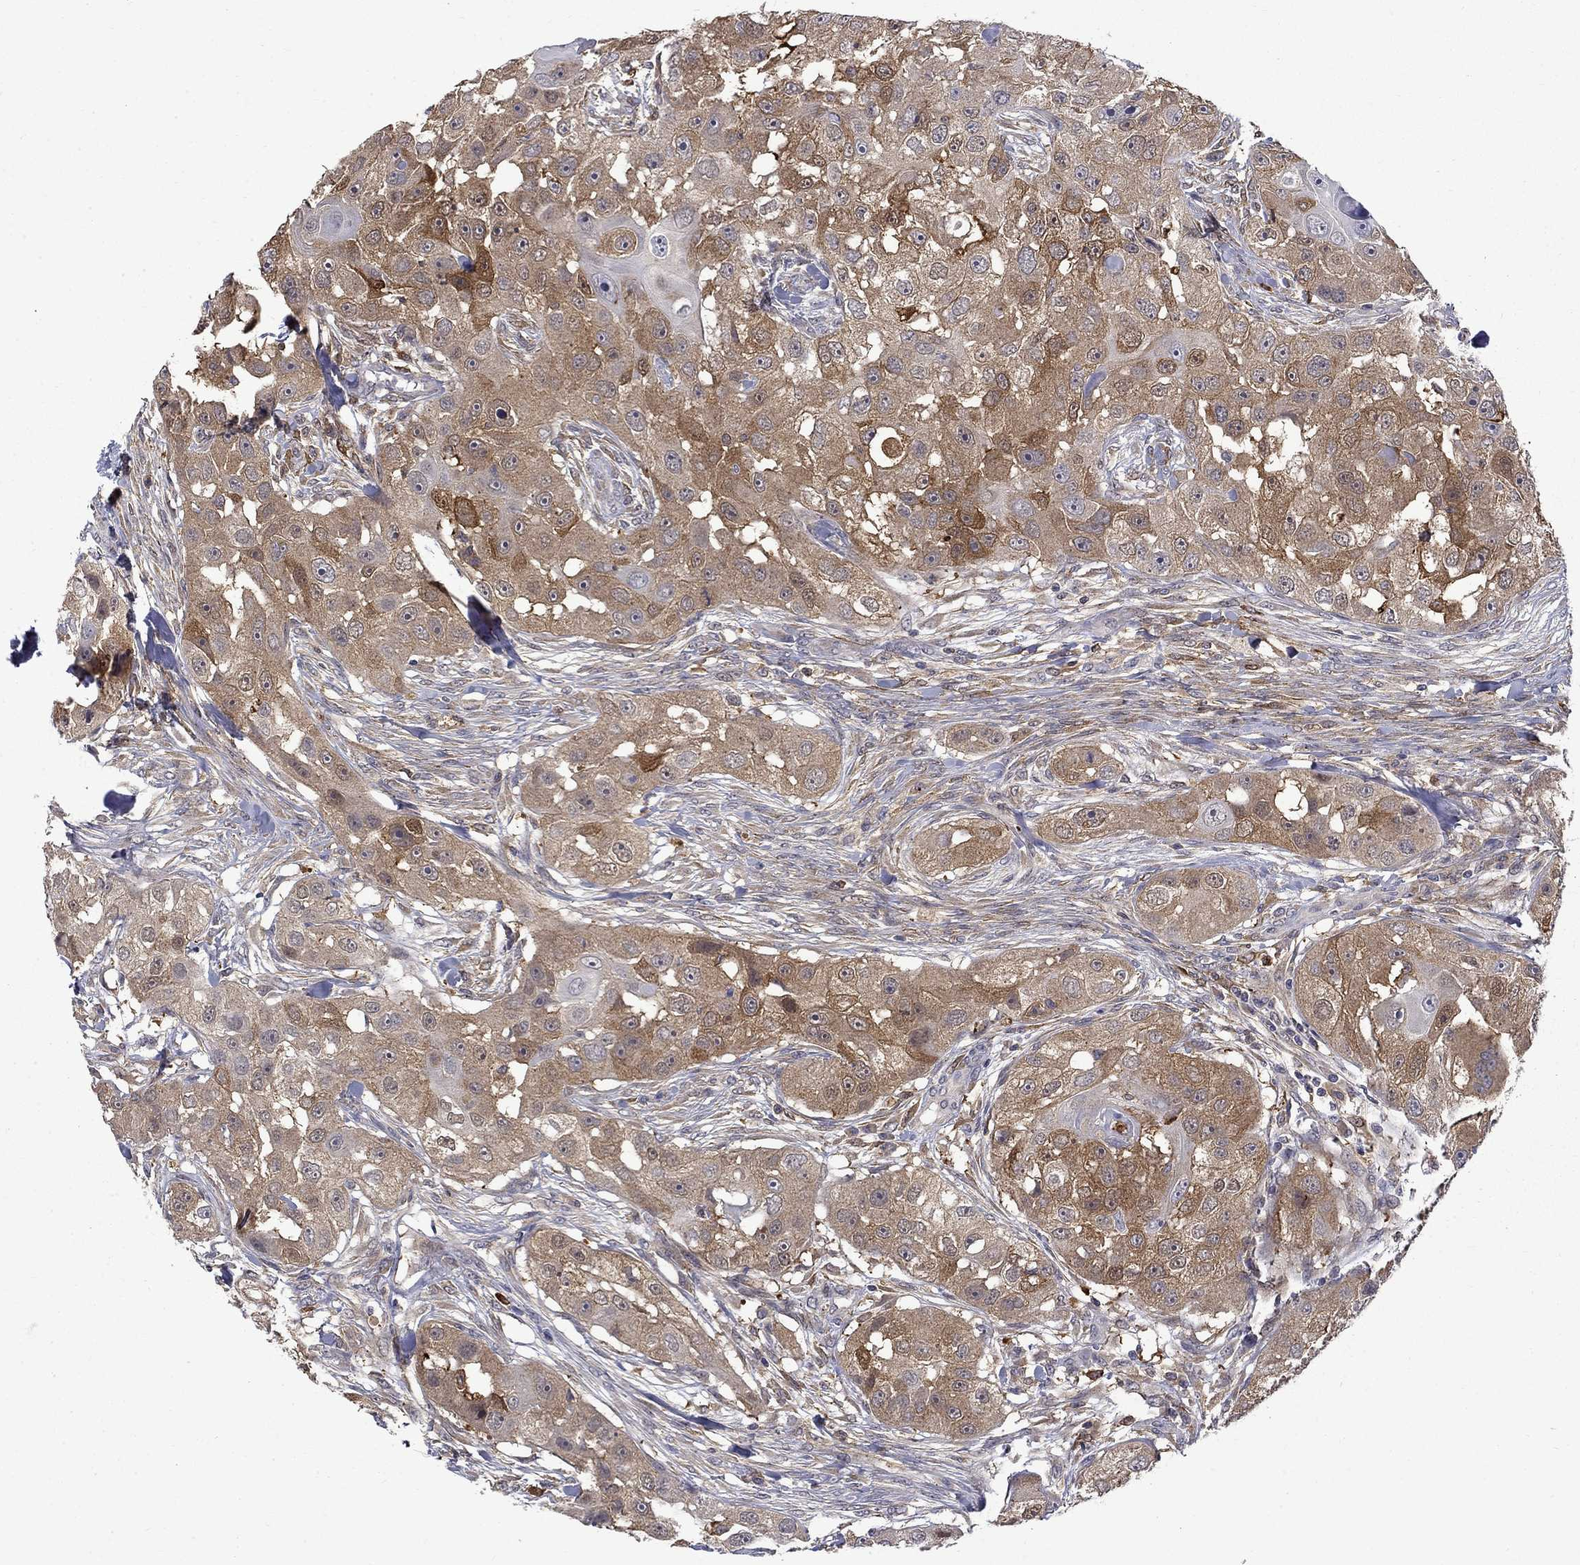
{"staining": {"intensity": "strong", "quantity": "25%-75%", "location": "cytoplasmic/membranous"}, "tissue": "head and neck cancer", "cell_type": "Tumor cells", "image_type": "cancer", "snomed": [{"axis": "morphology", "description": "Squamous cell carcinoma, NOS"}, {"axis": "topography", "description": "Head-Neck"}], "caption": "A brown stain labels strong cytoplasmic/membranous positivity of a protein in head and neck squamous cell carcinoma tumor cells.", "gene": "PCBP3", "patient": {"sex": "male", "age": 51}}